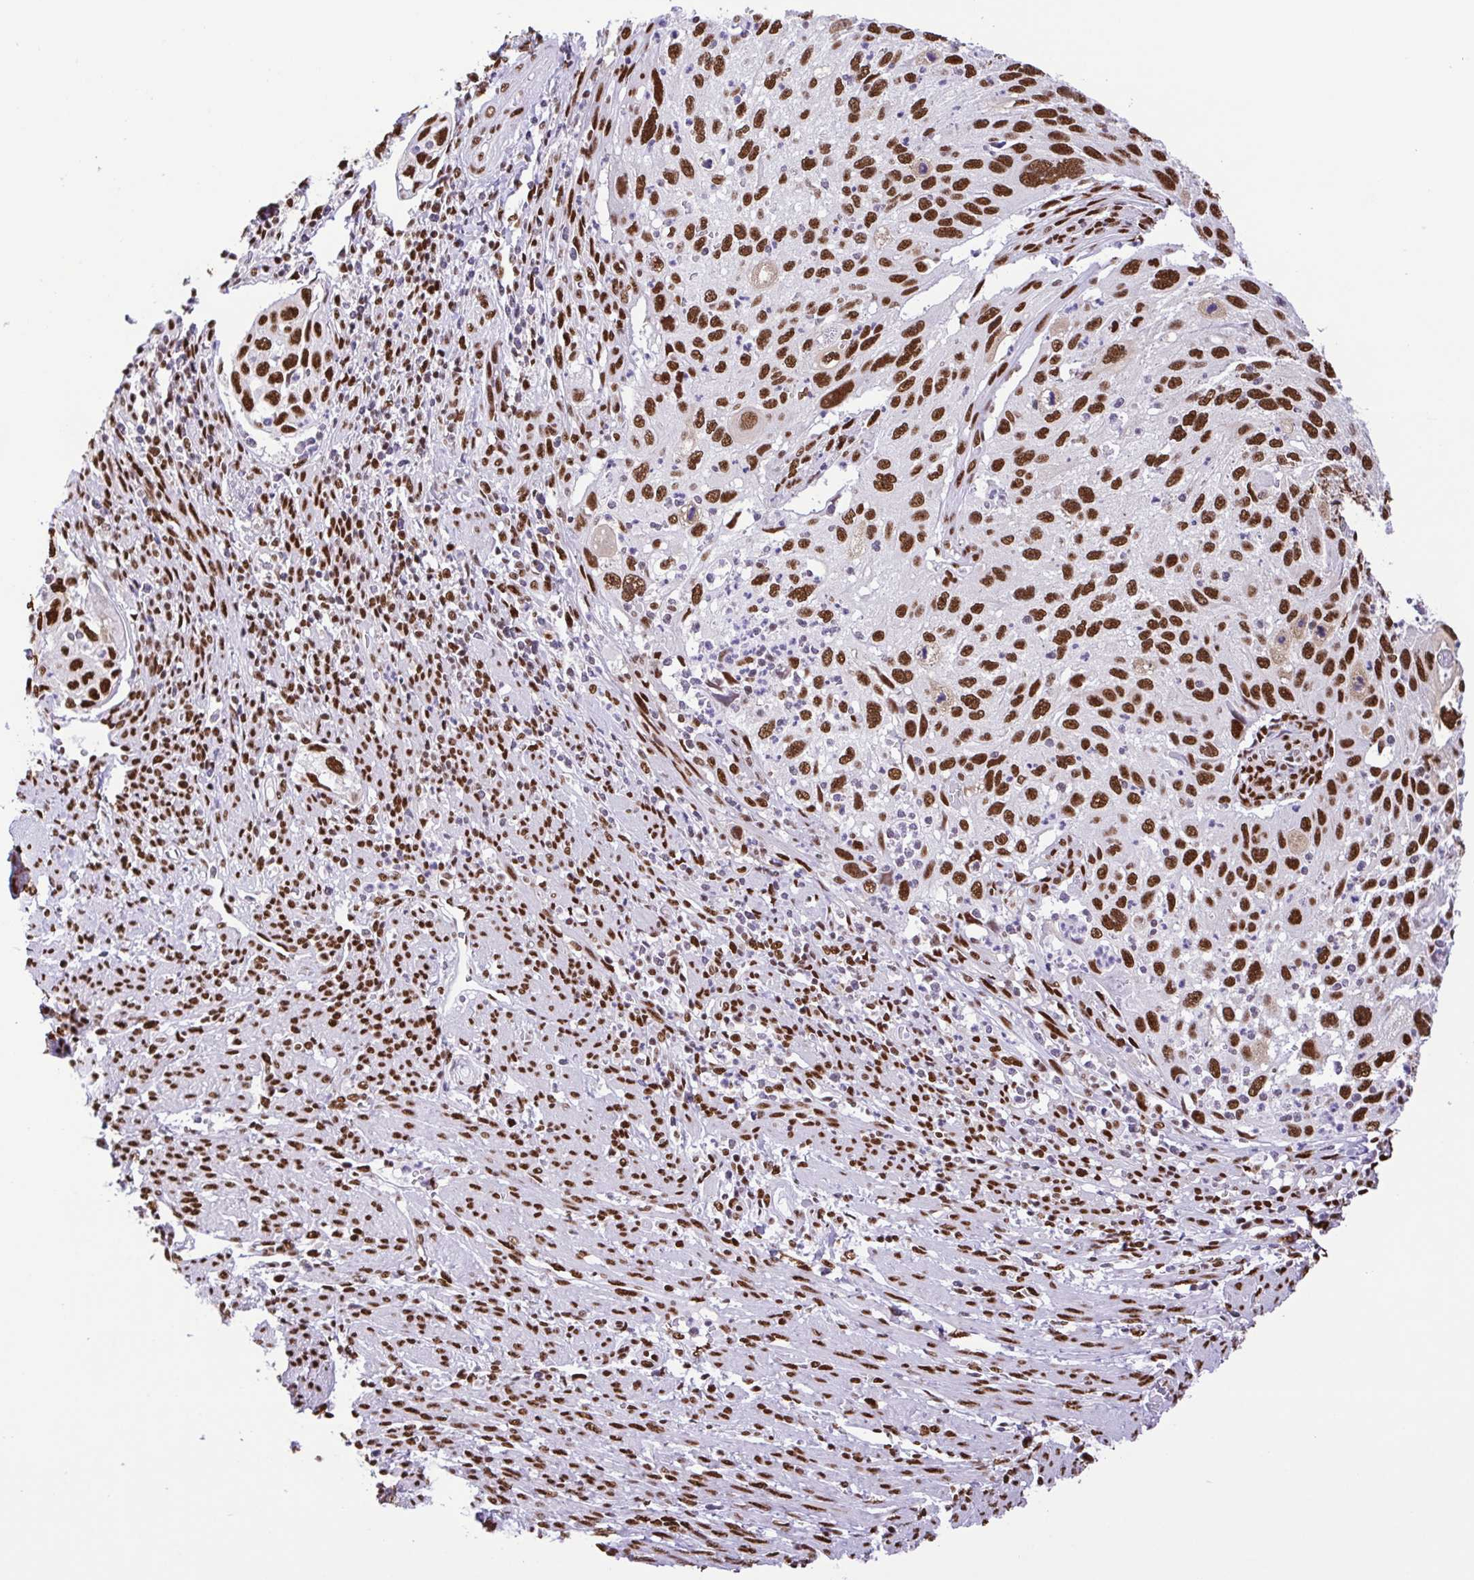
{"staining": {"intensity": "strong", "quantity": ">75%", "location": "nuclear"}, "tissue": "cervical cancer", "cell_type": "Tumor cells", "image_type": "cancer", "snomed": [{"axis": "morphology", "description": "Squamous cell carcinoma, NOS"}, {"axis": "topography", "description": "Cervix"}], "caption": "Protein analysis of cervical cancer tissue displays strong nuclear staining in about >75% of tumor cells.", "gene": "TRIM28", "patient": {"sex": "female", "age": 70}}